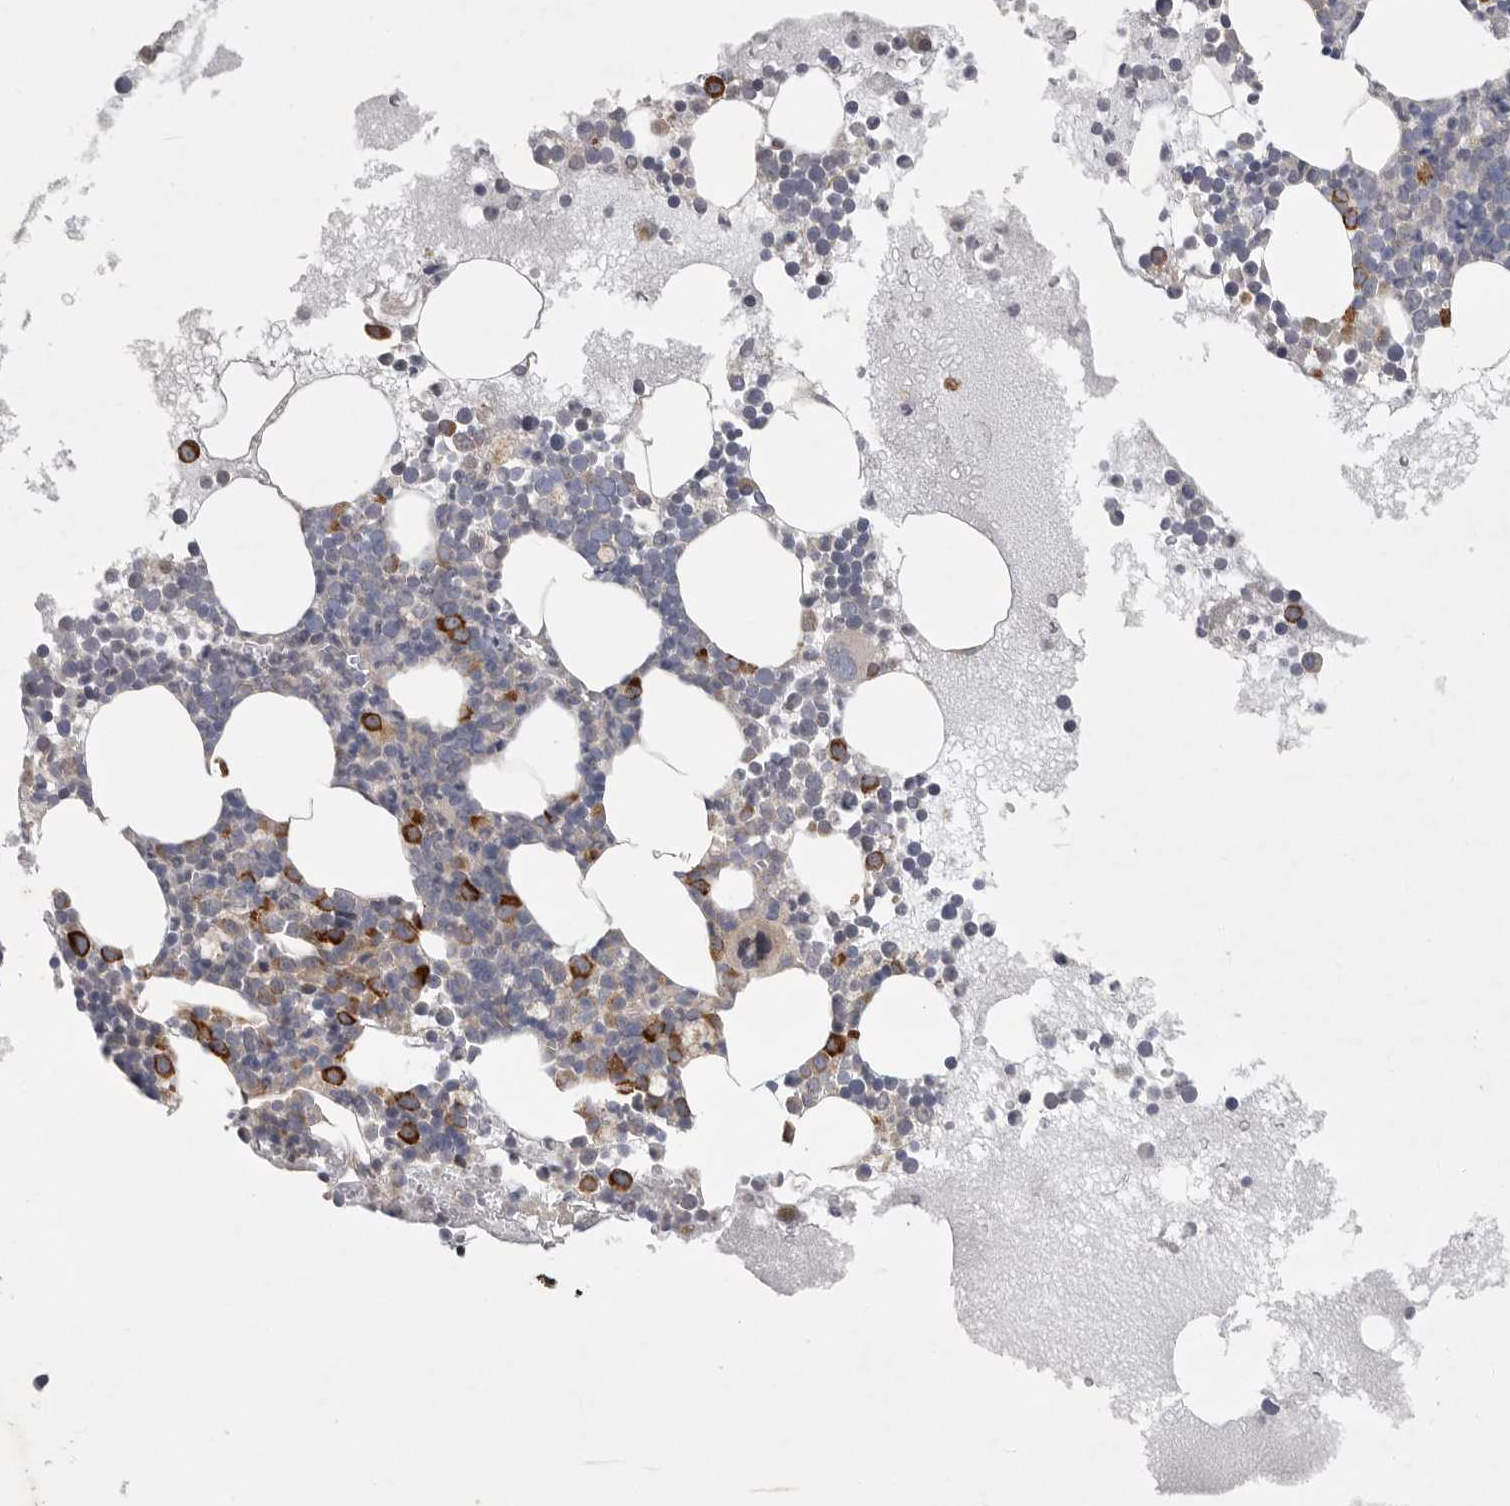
{"staining": {"intensity": "strong", "quantity": "<25%", "location": "cytoplasmic/membranous"}, "tissue": "bone marrow", "cell_type": "Hematopoietic cells", "image_type": "normal", "snomed": [{"axis": "morphology", "description": "Normal tissue, NOS"}, {"axis": "morphology", "description": "Inflammation, NOS"}, {"axis": "topography", "description": "Bone marrow"}], "caption": "Hematopoietic cells exhibit medium levels of strong cytoplasmic/membranous expression in about <25% of cells in benign bone marrow. (DAB IHC with brightfield microscopy, high magnification).", "gene": "FBXO43", "patient": {"sex": "female", "age": 45}}